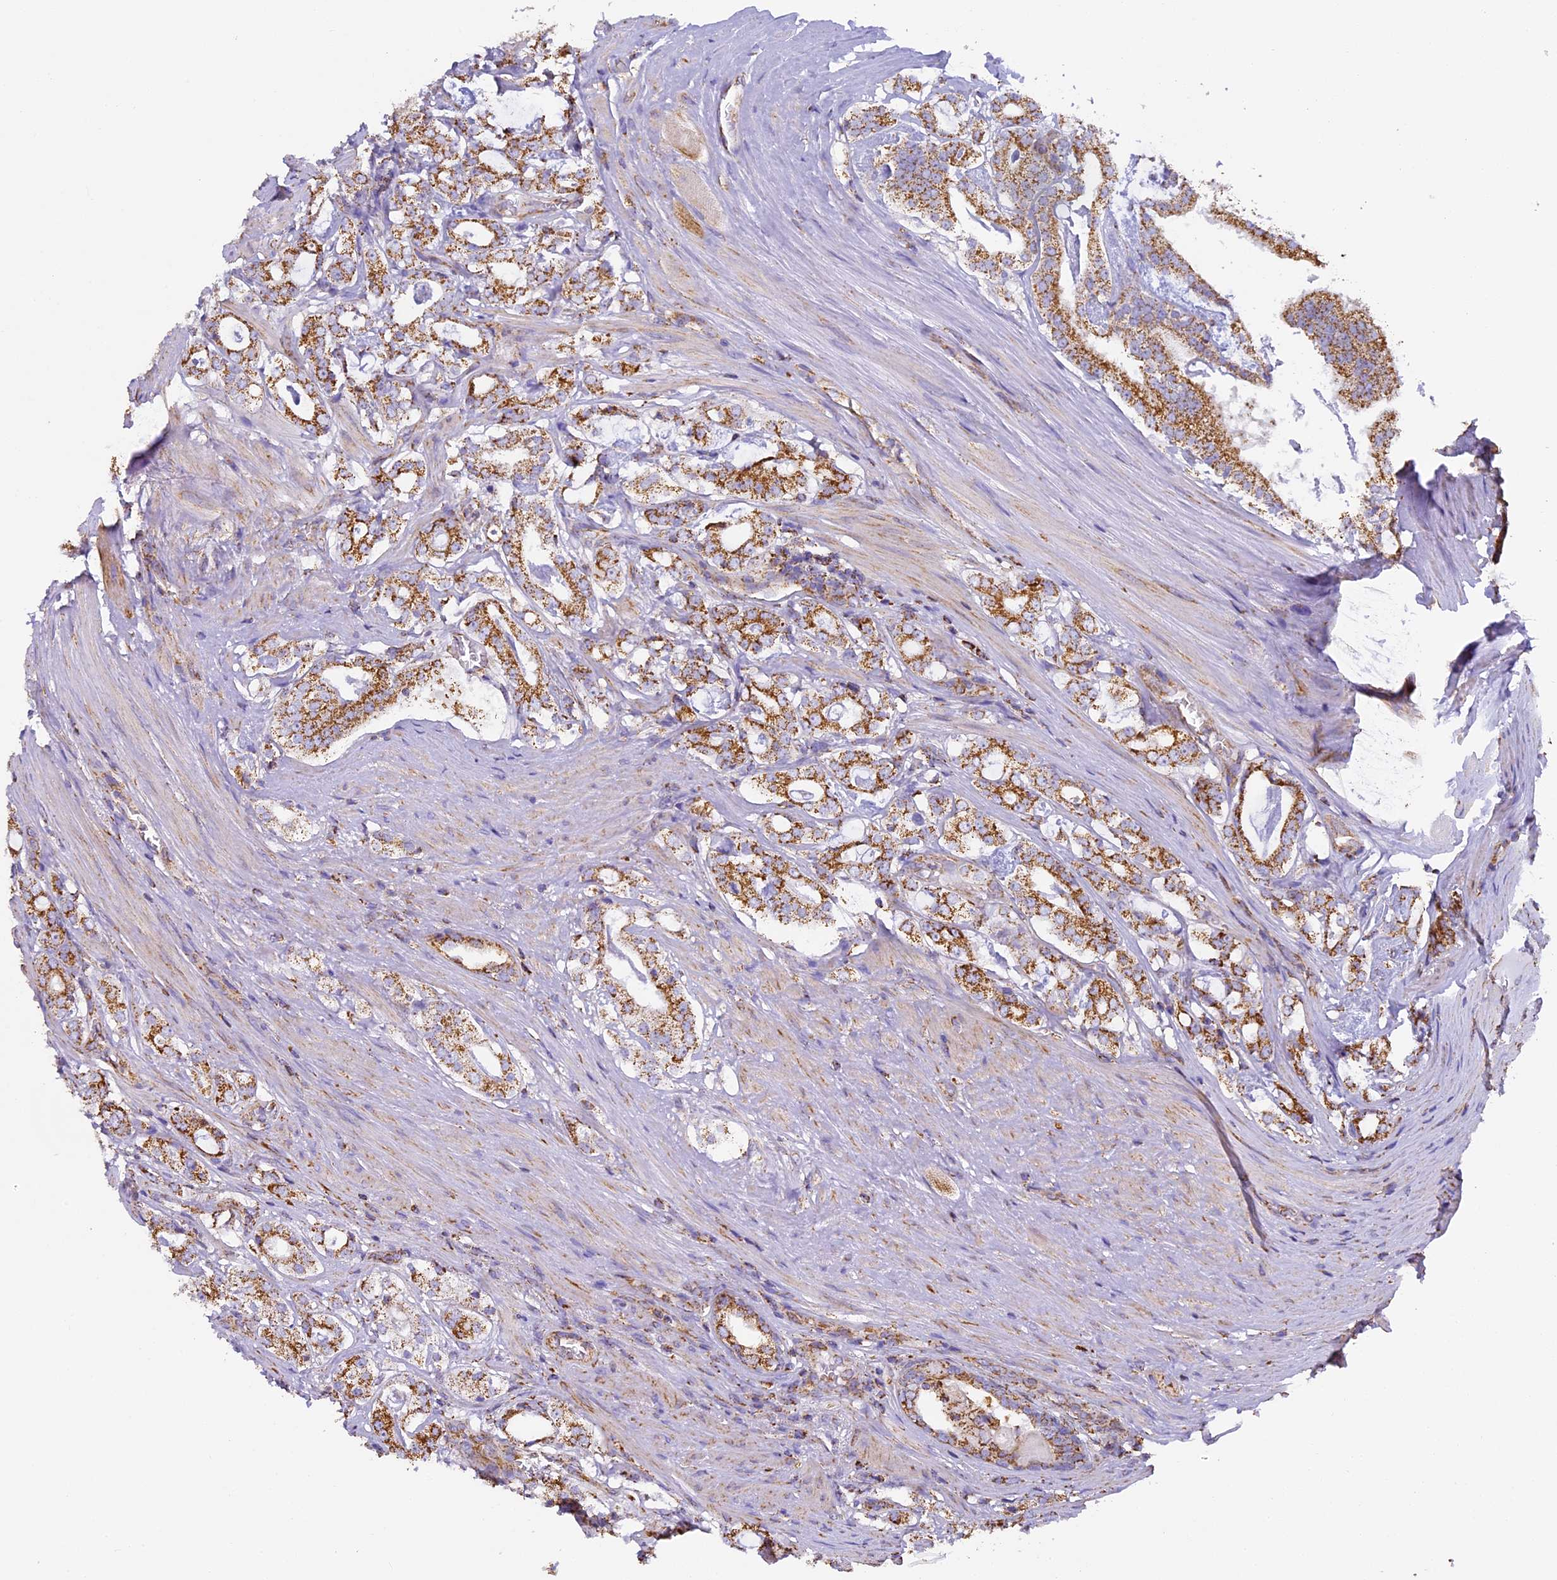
{"staining": {"intensity": "moderate", "quantity": ">75%", "location": "cytoplasmic/membranous"}, "tissue": "prostate cancer", "cell_type": "Tumor cells", "image_type": "cancer", "snomed": [{"axis": "morphology", "description": "Adenocarcinoma, High grade"}, {"axis": "topography", "description": "Prostate"}], "caption": "Protein expression analysis of human prostate cancer reveals moderate cytoplasmic/membranous expression in approximately >75% of tumor cells.", "gene": "STK17A", "patient": {"sex": "male", "age": 63}}